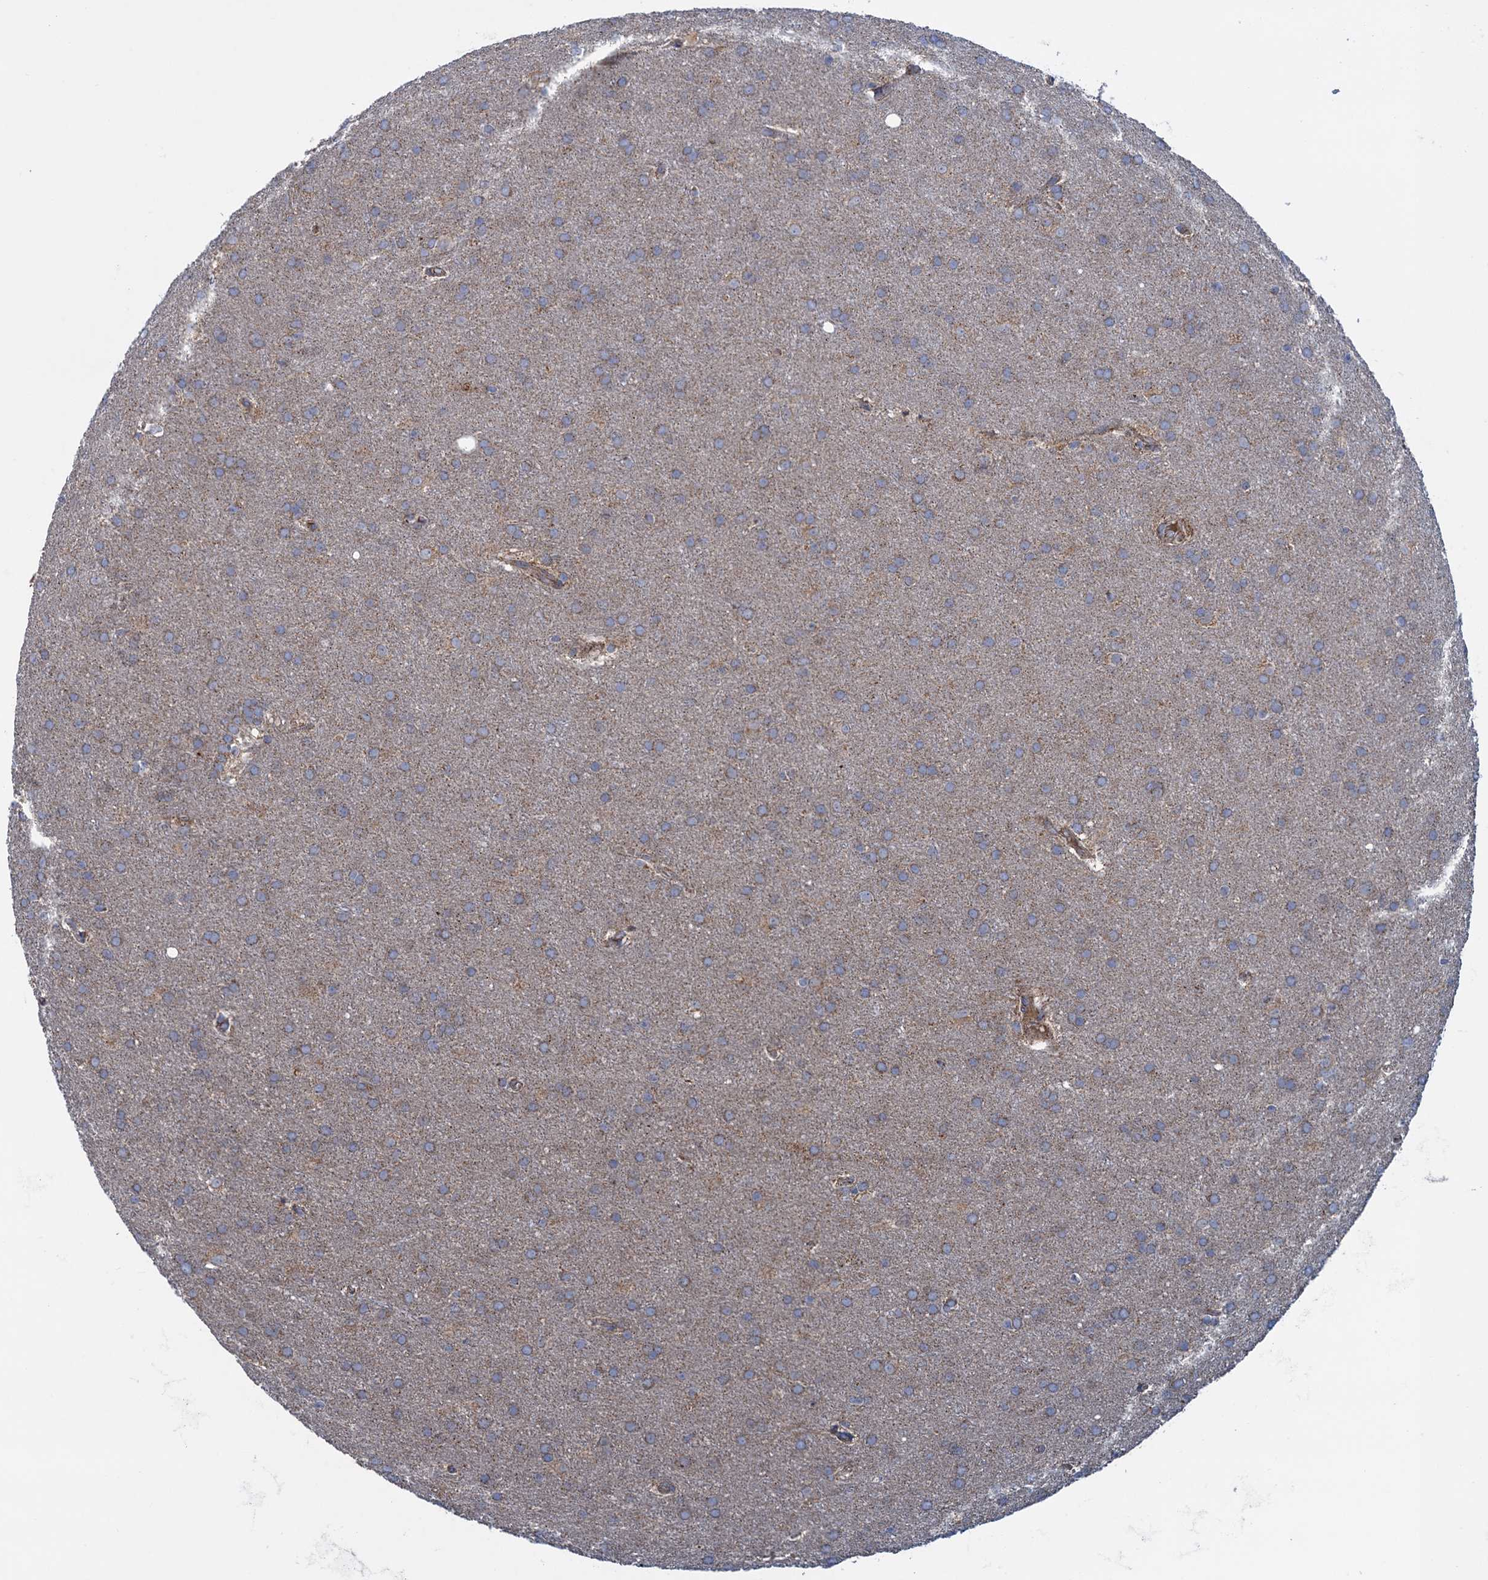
{"staining": {"intensity": "weak", "quantity": ">75%", "location": "cytoplasmic/membranous"}, "tissue": "glioma", "cell_type": "Tumor cells", "image_type": "cancer", "snomed": [{"axis": "morphology", "description": "Glioma, malignant, Low grade"}, {"axis": "topography", "description": "Brain"}], "caption": "Tumor cells reveal weak cytoplasmic/membranous positivity in about >75% of cells in malignant glioma (low-grade).", "gene": "GTPBP3", "patient": {"sex": "female", "age": 32}}